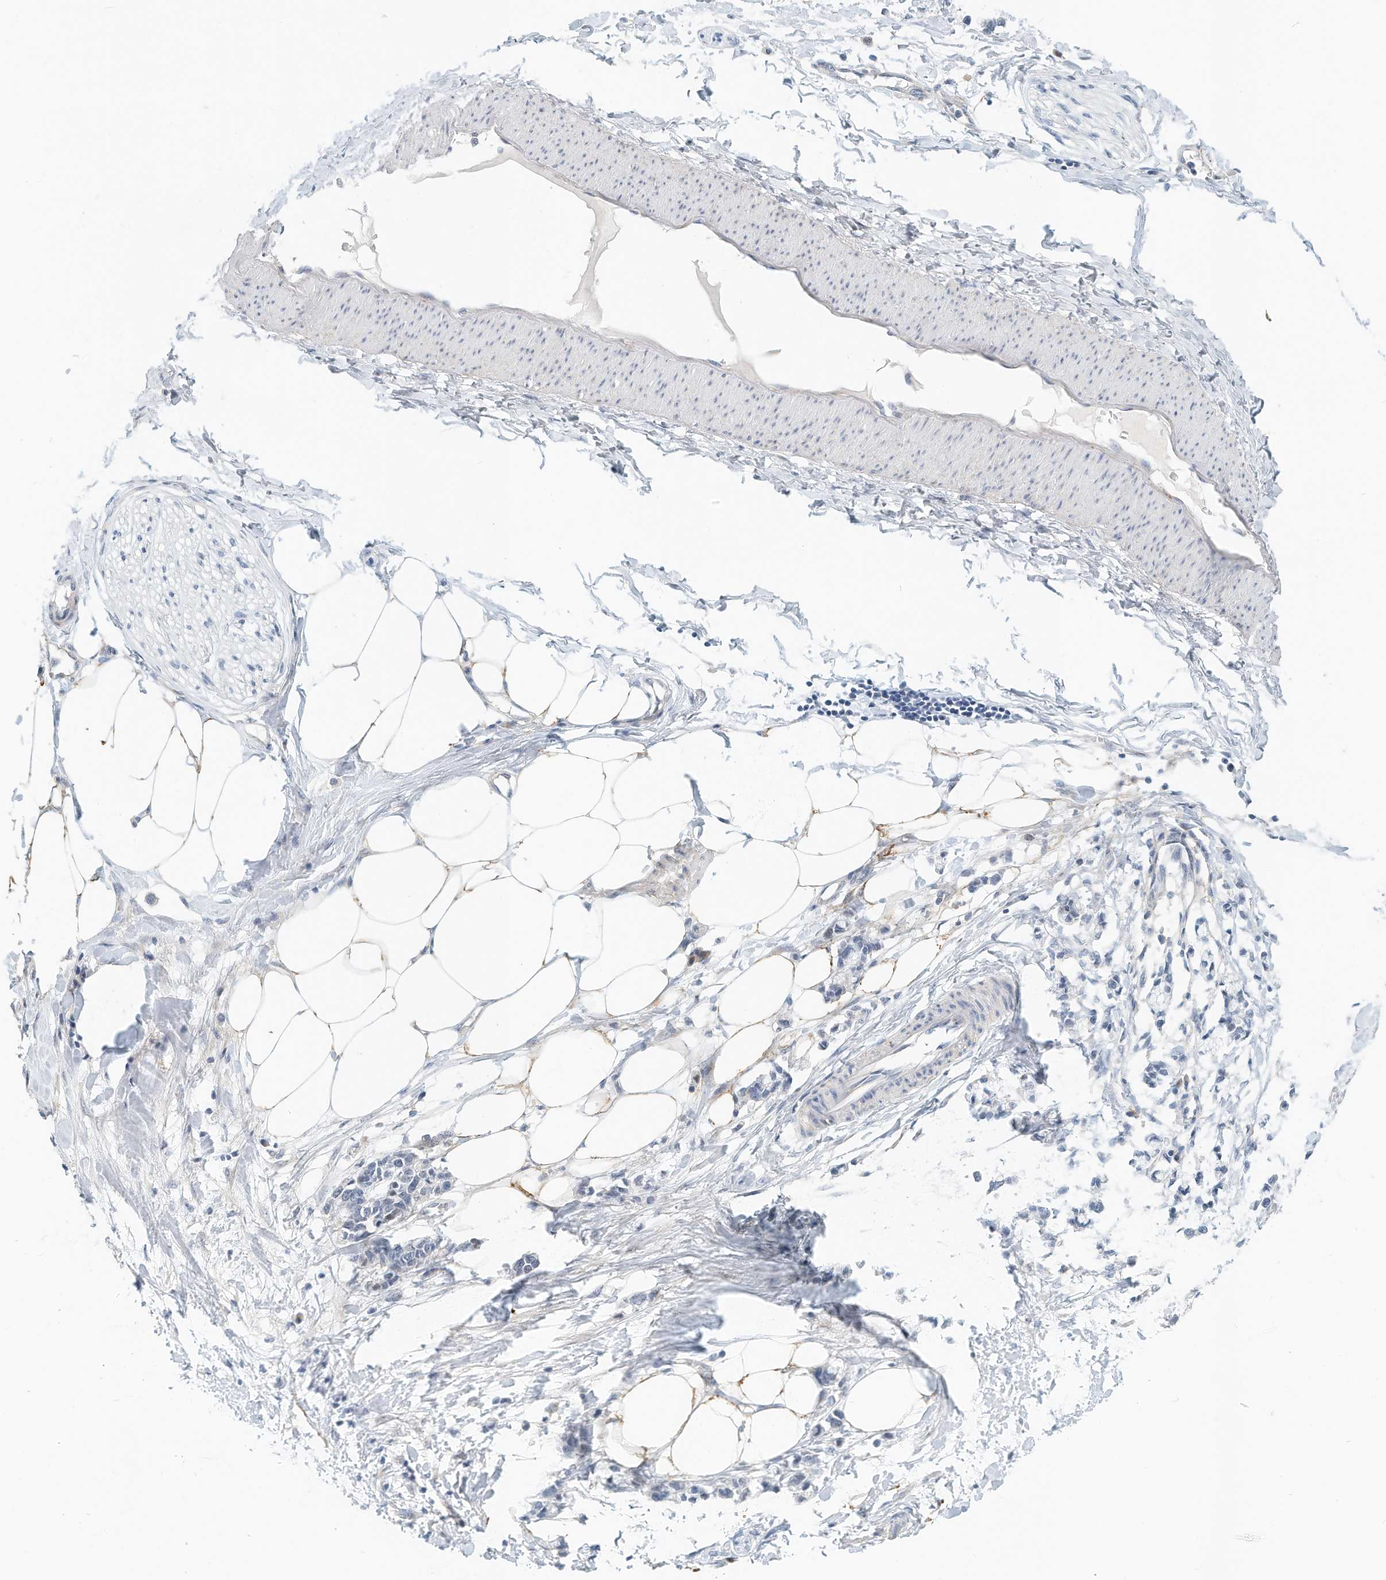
{"staining": {"intensity": "negative", "quantity": "none", "location": "none"}, "tissue": "adipose tissue", "cell_type": "Adipocytes", "image_type": "normal", "snomed": [{"axis": "morphology", "description": "Normal tissue, NOS"}, {"axis": "morphology", "description": "Adenocarcinoma, NOS"}, {"axis": "topography", "description": "Colon"}, {"axis": "topography", "description": "Peripheral nerve tissue"}], "caption": "Immunohistochemical staining of benign adipose tissue shows no significant positivity in adipocytes. (DAB (3,3'-diaminobenzidine) immunohistochemistry with hematoxylin counter stain).", "gene": "ARHGAP28", "patient": {"sex": "male", "age": 14}}